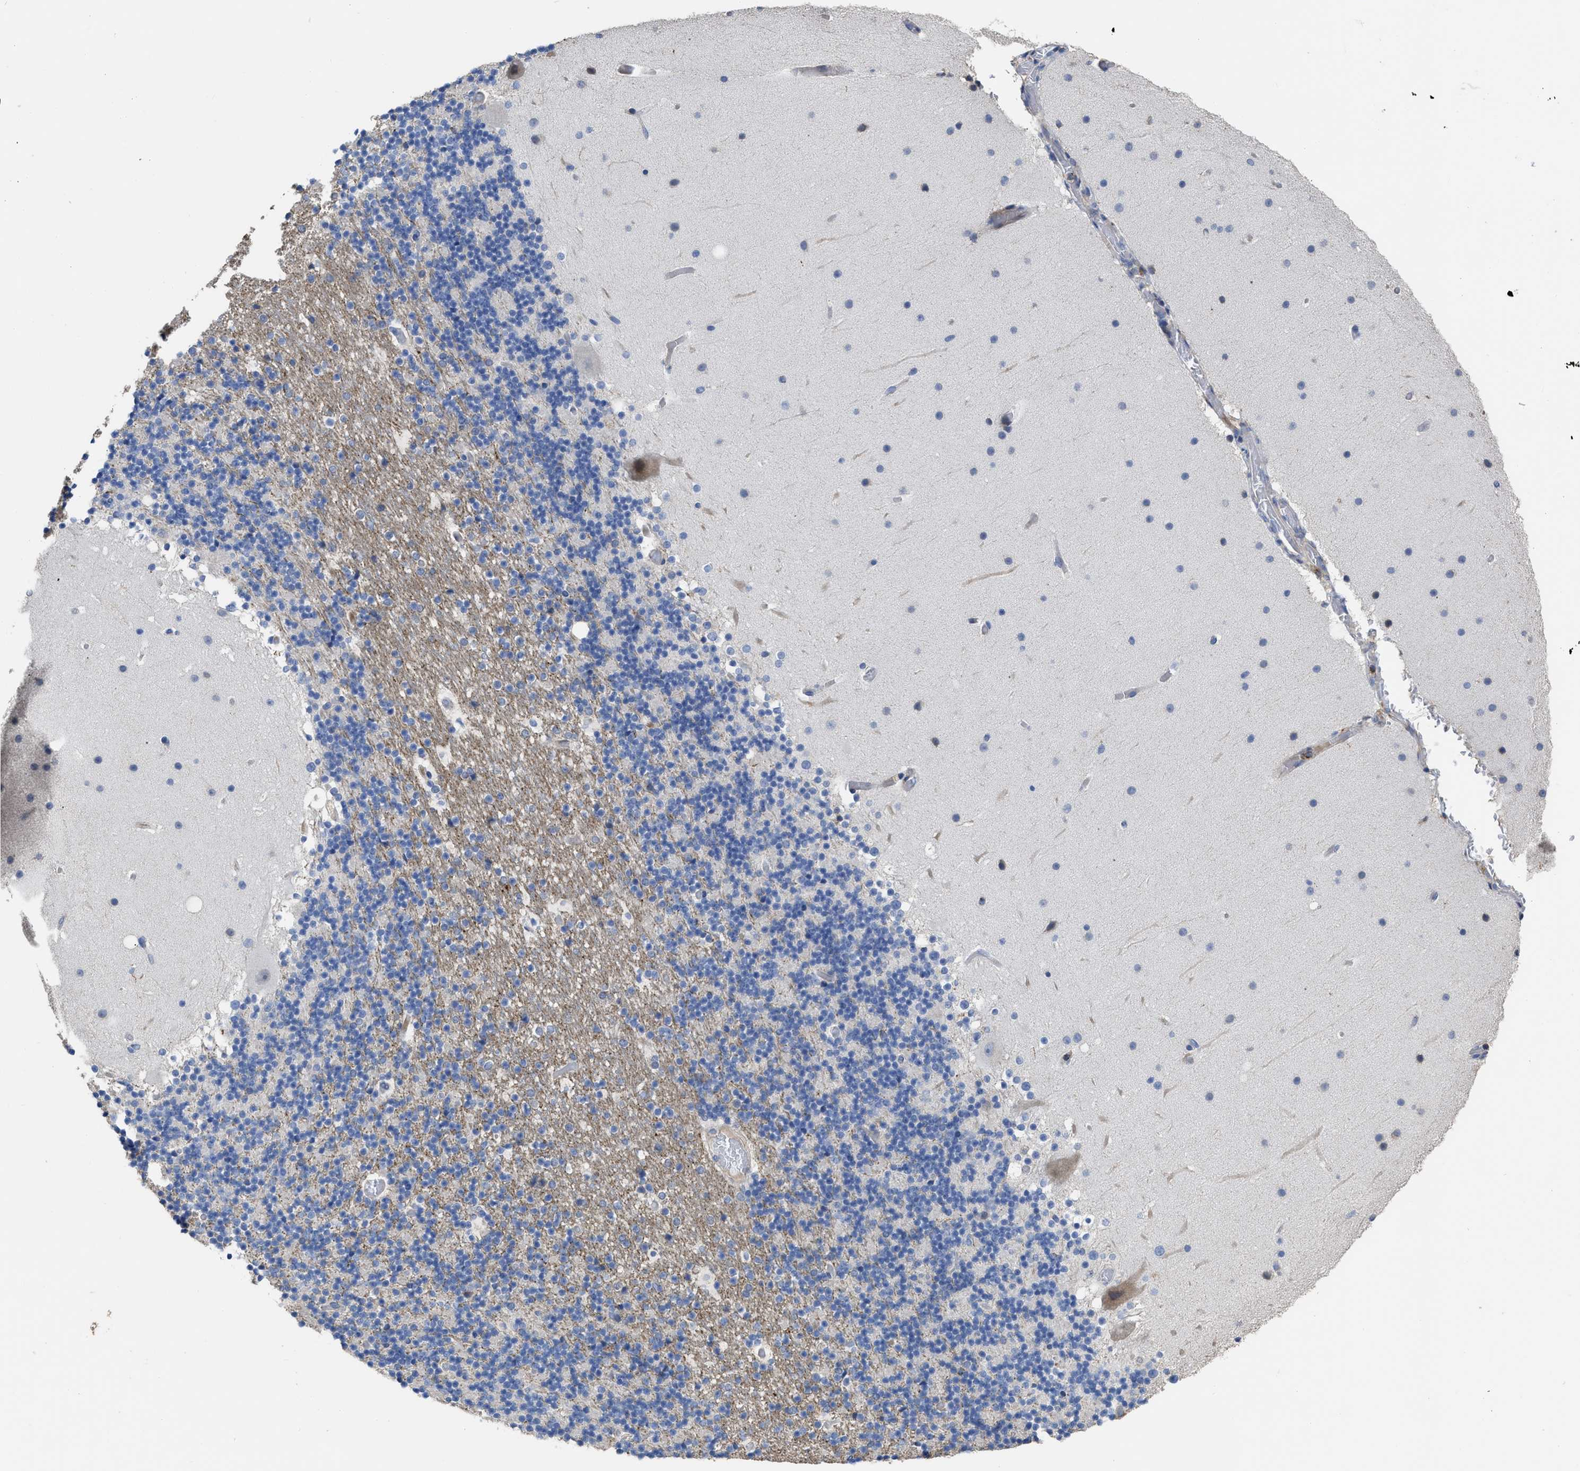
{"staining": {"intensity": "negative", "quantity": "none", "location": "none"}, "tissue": "cerebellum", "cell_type": "Cells in granular layer", "image_type": "normal", "snomed": [{"axis": "morphology", "description": "Normal tissue, NOS"}, {"axis": "topography", "description": "Cerebellum"}], "caption": "Immunohistochemistry (IHC) photomicrograph of normal cerebellum stained for a protein (brown), which exhibits no staining in cells in granular layer. (DAB (3,3'-diaminobenzidine) immunohistochemistry visualized using brightfield microscopy, high magnification).", "gene": "AK2", "patient": {"sex": "male", "age": 57}}